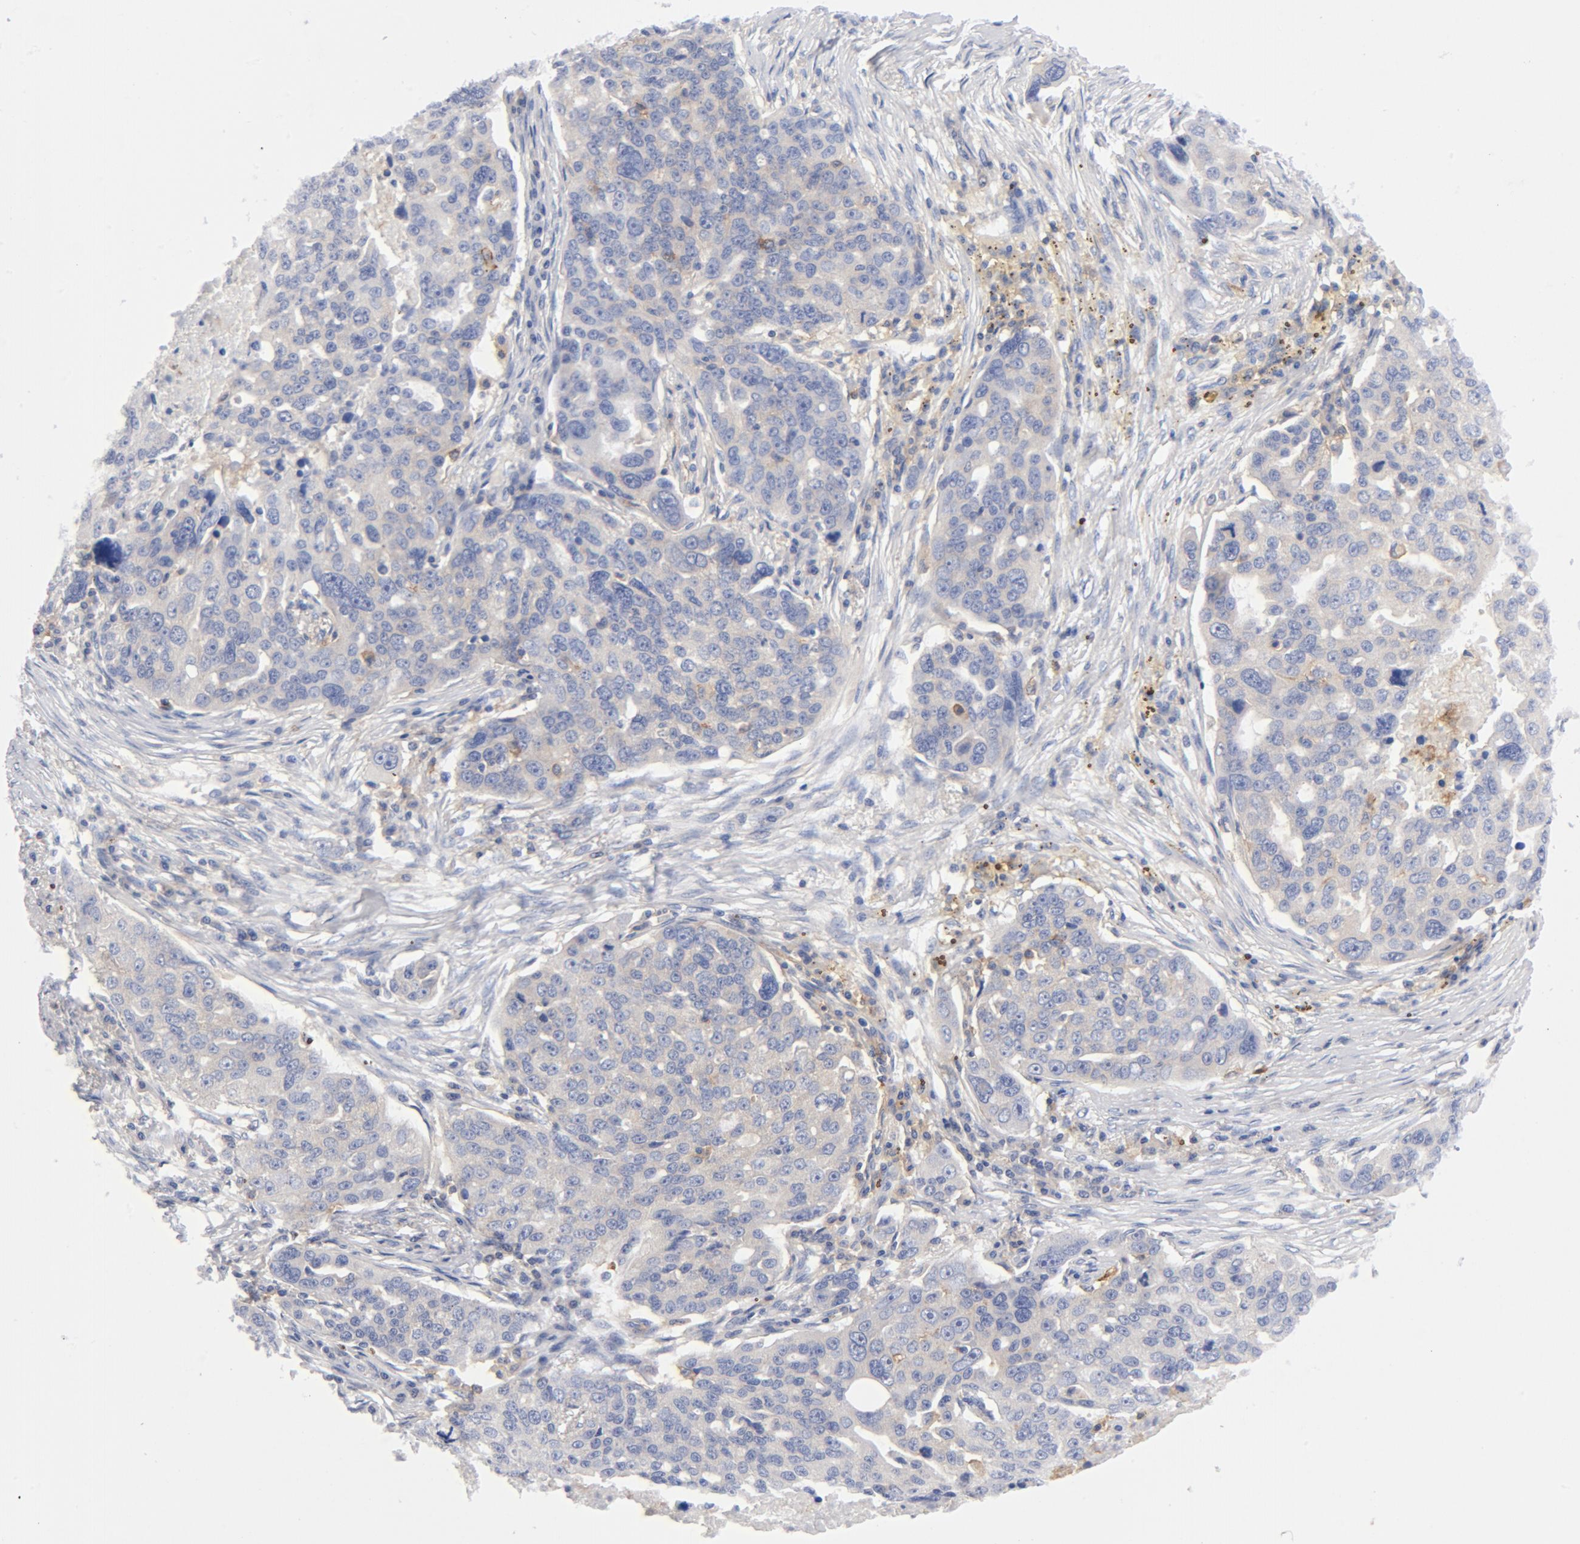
{"staining": {"intensity": "weak", "quantity": "<25%", "location": "cytoplasmic/membranous"}, "tissue": "ovarian cancer", "cell_type": "Tumor cells", "image_type": "cancer", "snomed": [{"axis": "morphology", "description": "Carcinoma, endometroid"}, {"axis": "topography", "description": "Ovary"}], "caption": "High power microscopy image of an immunohistochemistry (IHC) photomicrograph of endometroid carcinoma (ovarian), revealing no significant positivity in tumor cells.", "gene": "CD86", "patient": {"sex": "female", "age": 75}}